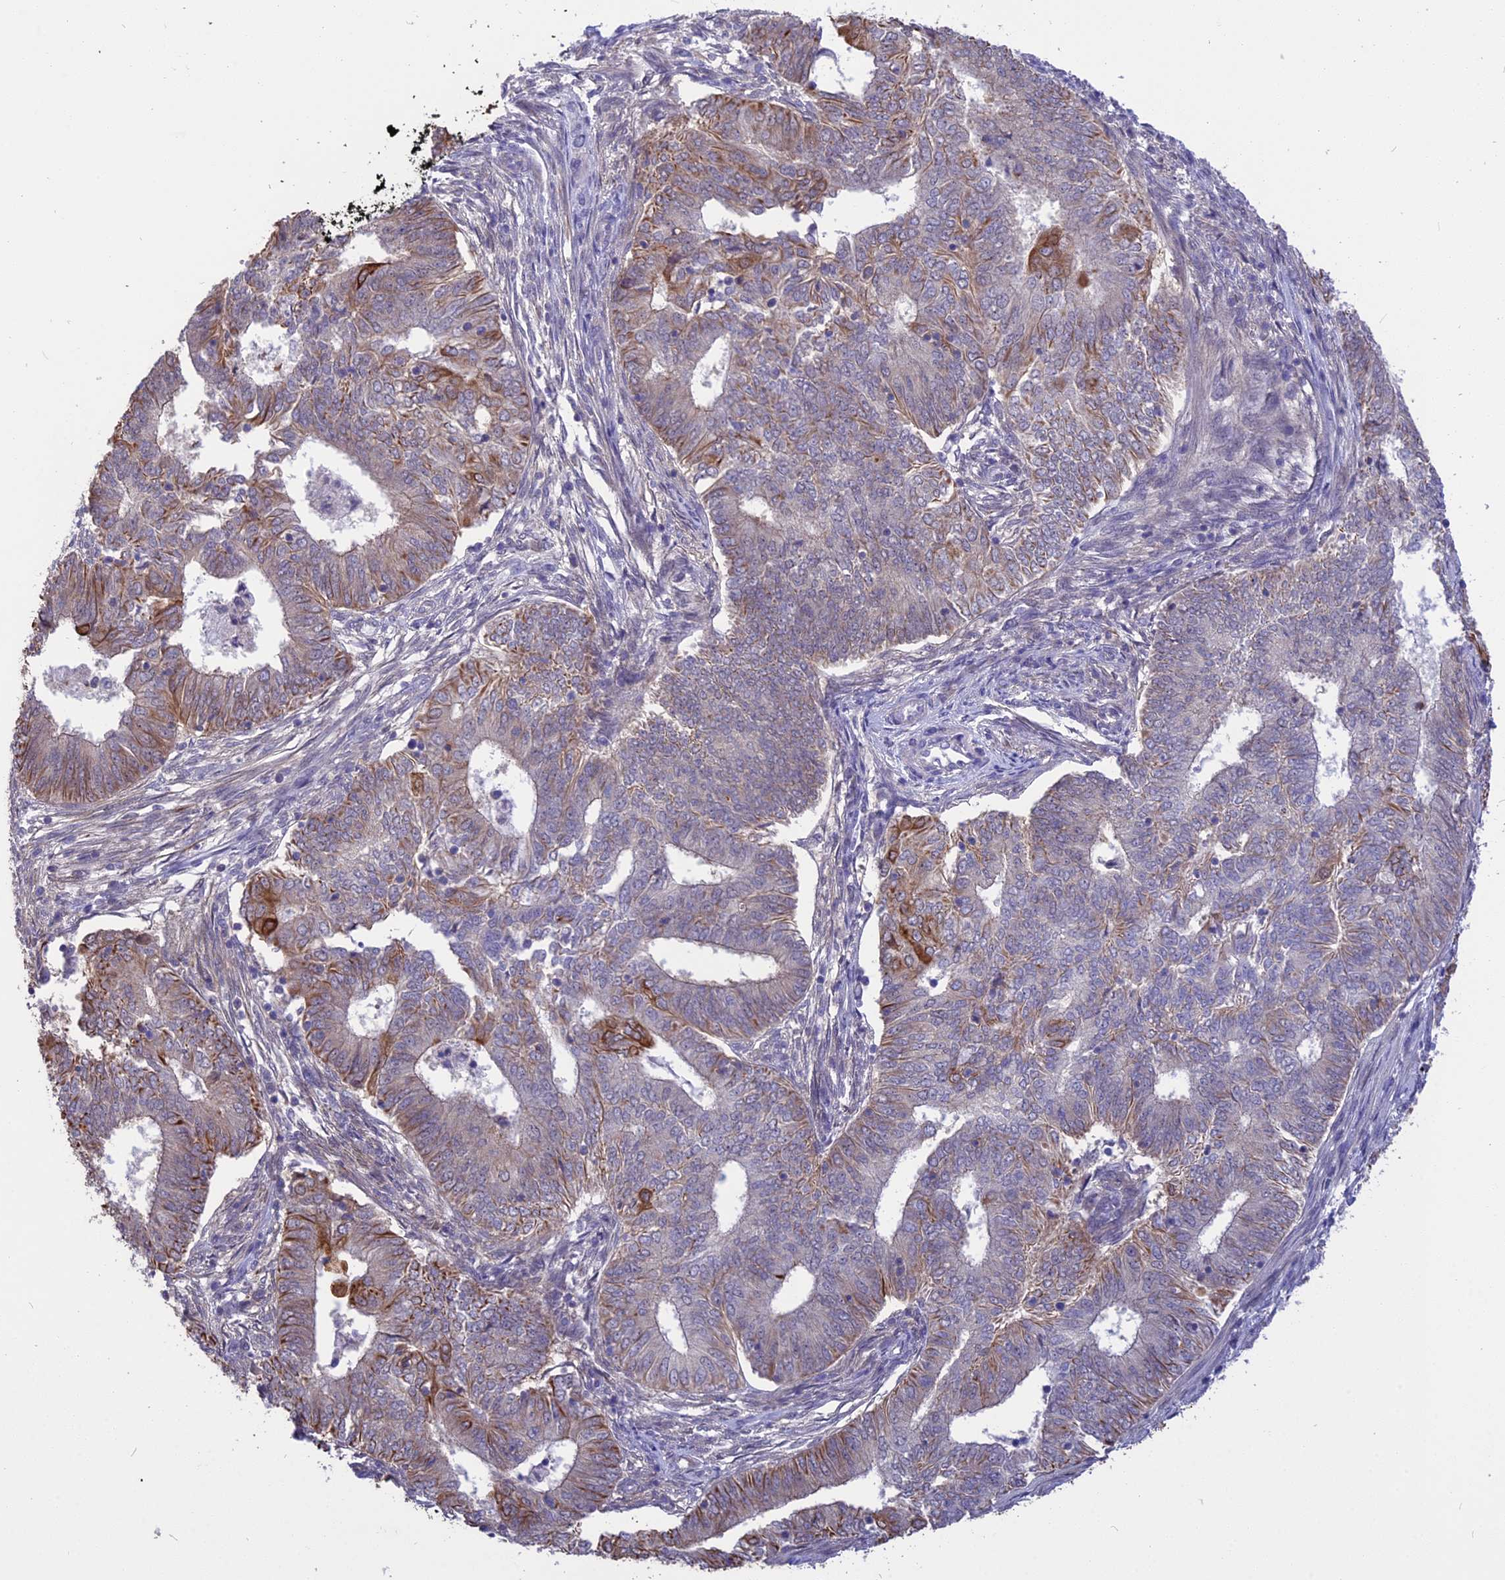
{"staining": {"intensity": "strong", "quantity": "<25%", "location": "cytoplasmic/membranous"}, "tissue": "endometrial cancer", "cell_type": "Tumor cells", "image_type": "cancer", "snomed": [{"axis": "morphology", "description": "Adenocarcinoma, NOS"}, {"axis": "topography", "description": "Endometrium"}], "caption": "A micrograph of human endometrial cancer stained for a protein shows strong cytoplasmic/membranous brown staining in tumor cells.", "gene": "STUB1", "patient": {"sex": "female", "age": 62}}